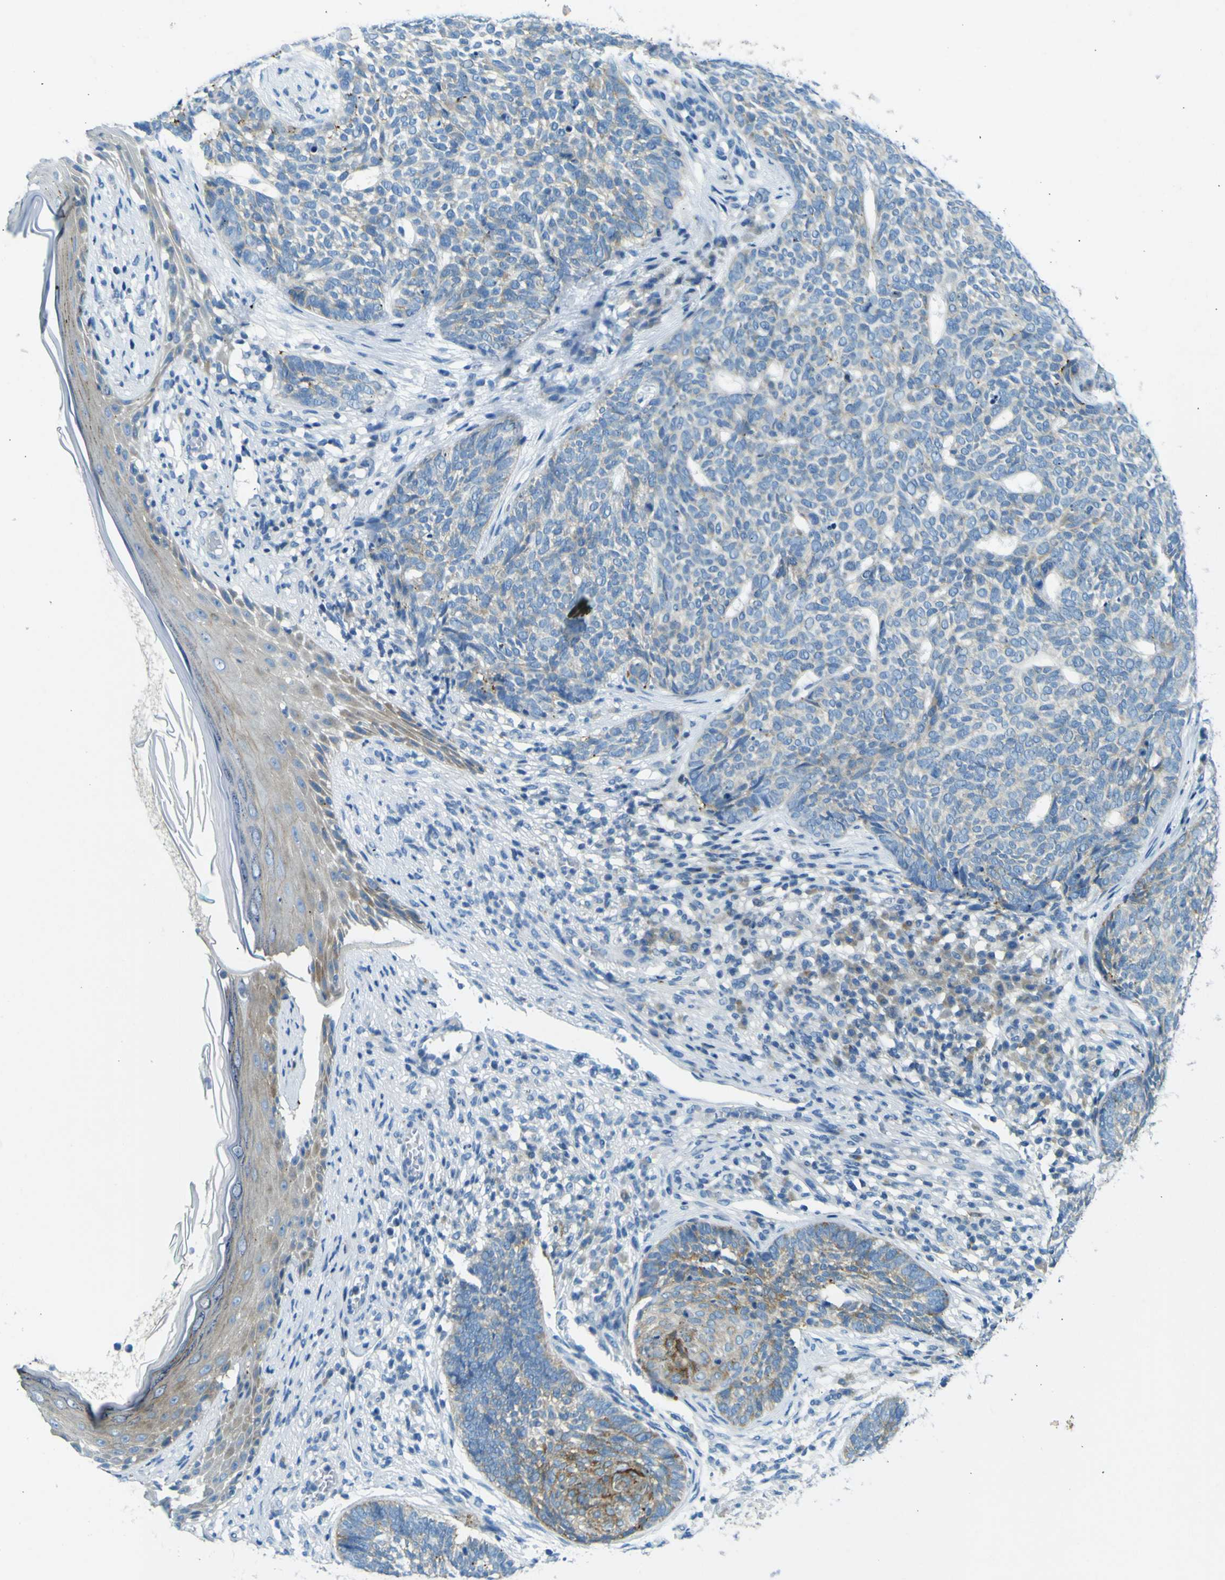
{"staining": {"intensity": "moderate", "quantity": "<25%", "location": "cytoplasmic/membranous"}, "tissue": "skin cancer", "cell_type": "Tumor cells", "image_type": "cancer", "snomed": [{"axis": "morphology", "description": "Basal cell carcinoma"}, {"axis": "topography", "description": "Skin"}], "caption": "Approximately <25% of tumor cells in human skin basal cell carcinoma display moderate cytoplasmic/membranous protein staining as visualized by brown immunohistochemical staining.", "gene": "SORCS1", "patient": {"sex": "female", "age": 84}}